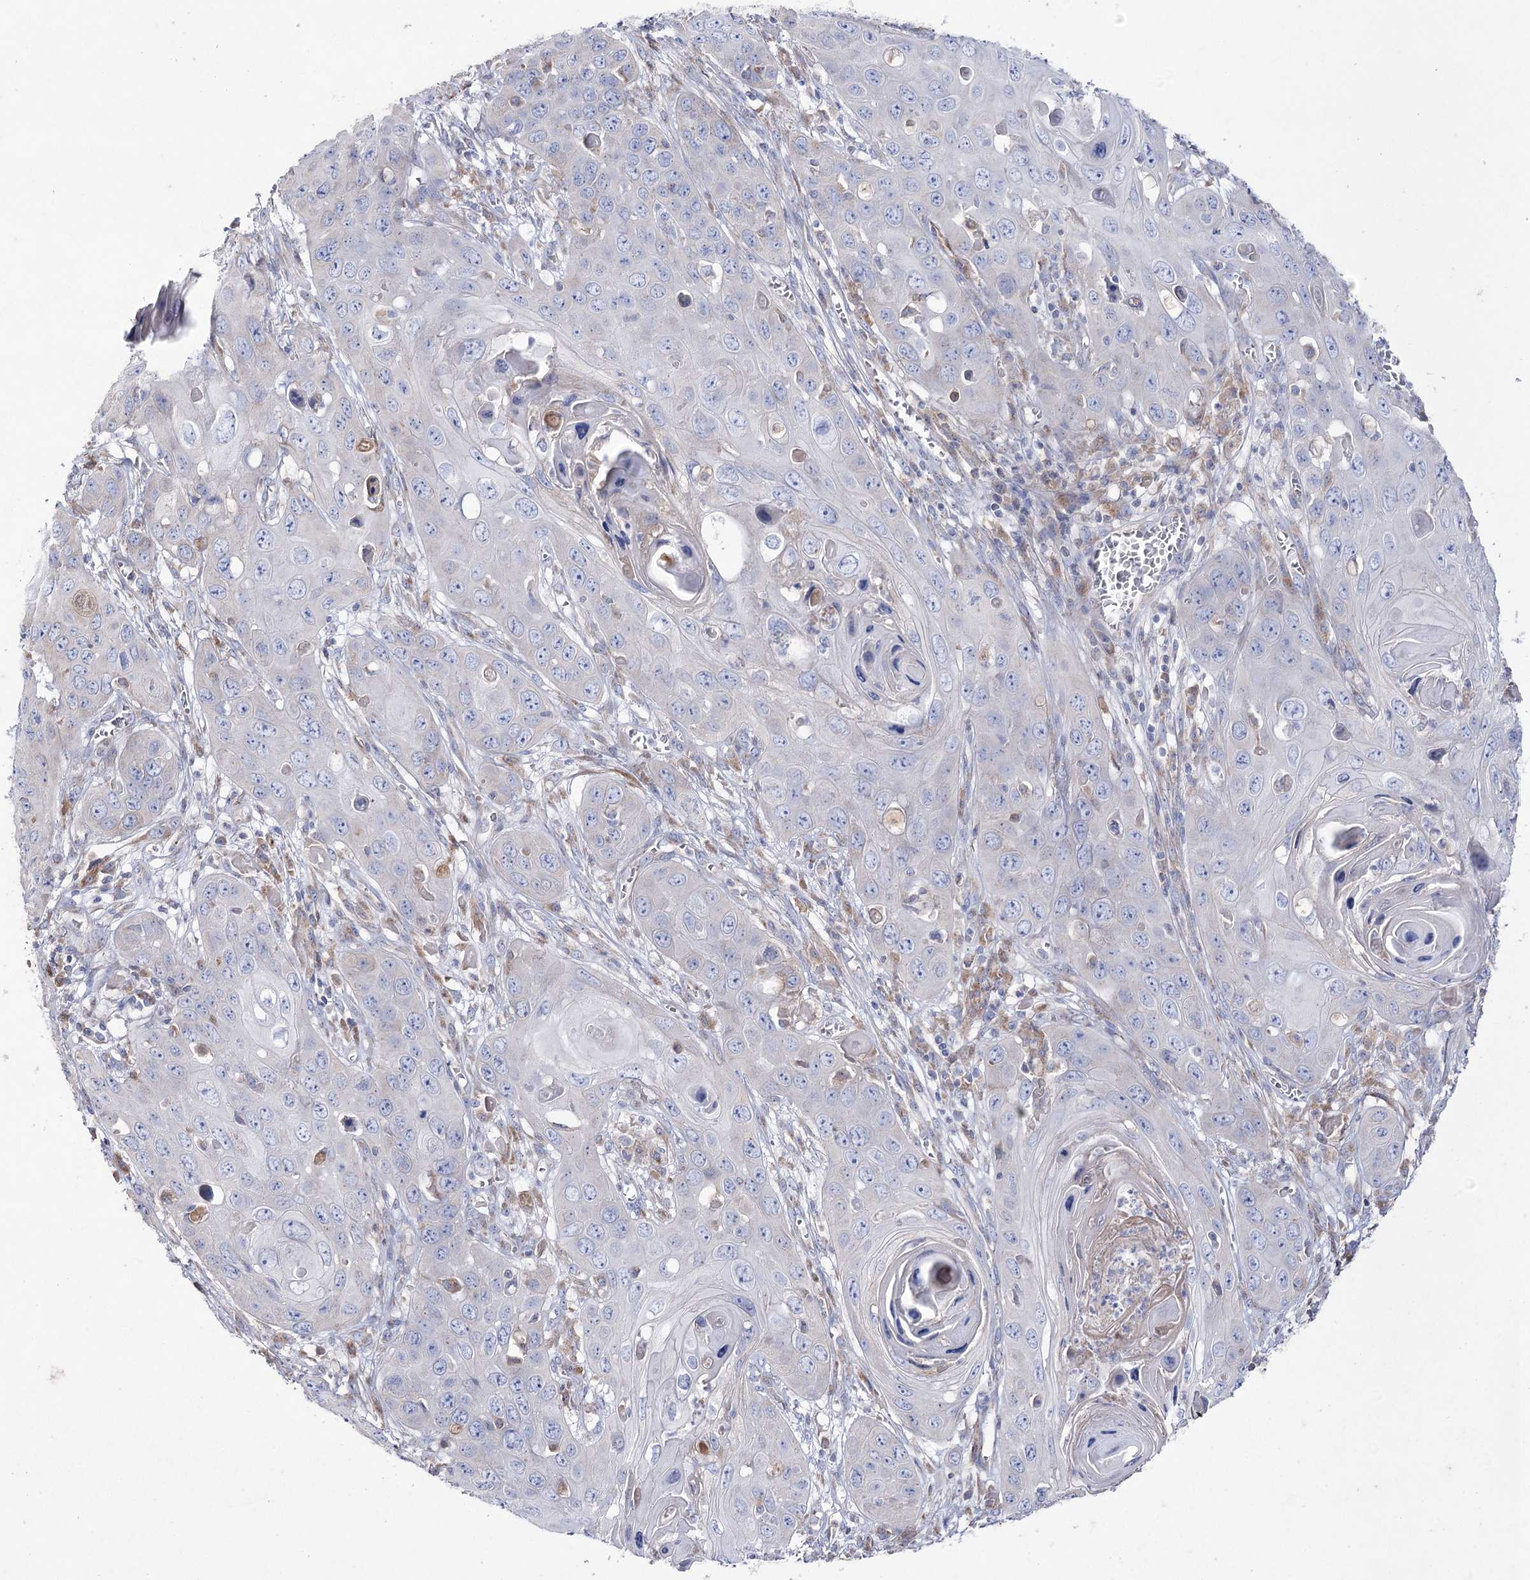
{"staining": {"intensity": "negative", "quantity": "none", "location": "none"}, "tissue": "skin cancer", "cell_type": "Tumor cells", "image_type": "cancer", "snomed": [{"axis": "morphology", "description": "Squamous cell carcinoma, NOS"}, {"axis": "topography", "description": "Skin"}], "caption": "High magnification brightfield microscopy of skin cancer (squamous cell carcinoma) stained with DAB (3,3'-diaminobenzidine) (brown) and counterstained with hematoxylin (blue): tumor cells show no significant expression.", "gene": "NAGLU", "patient": {"sex": "male", "age": 55}}